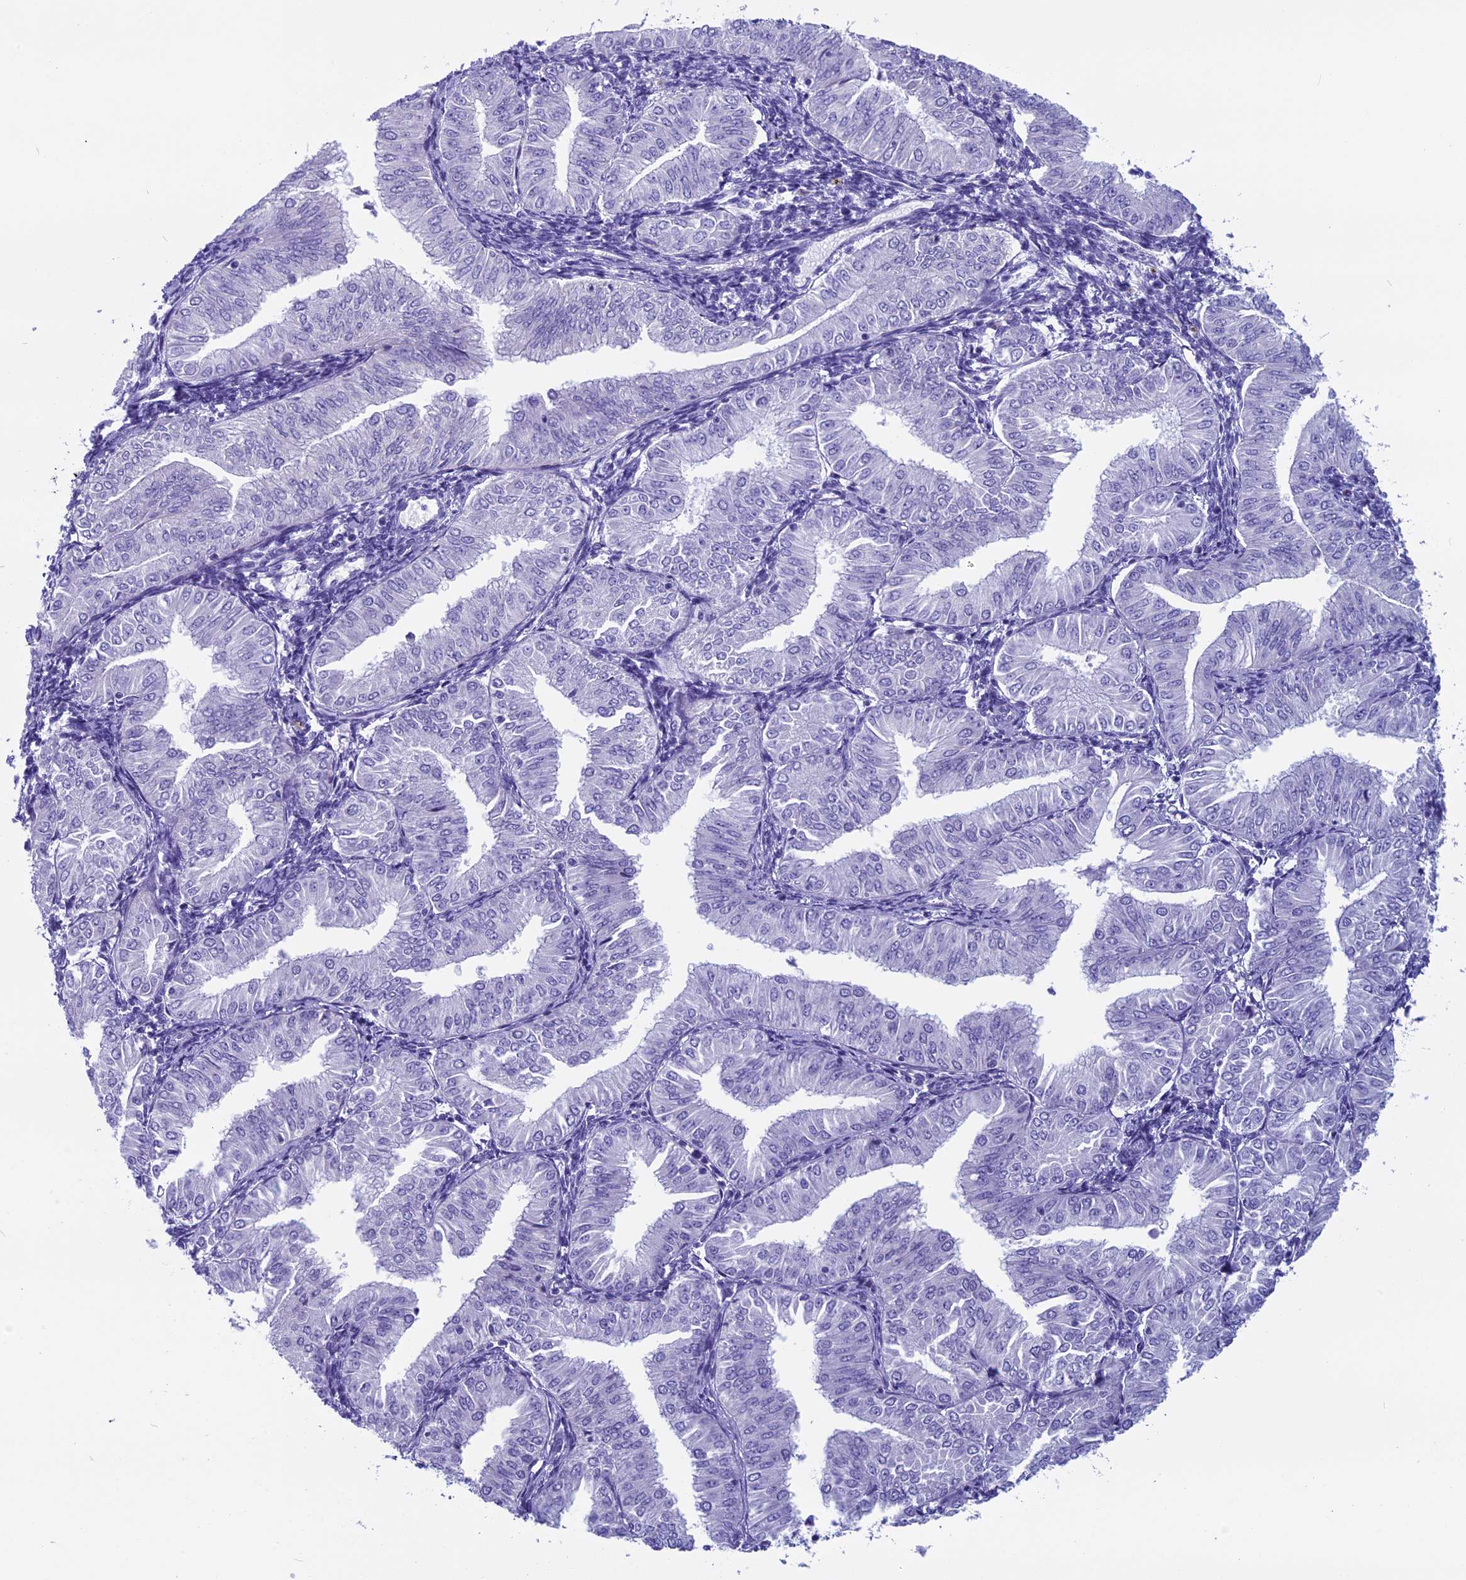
{"staining": {"intensity": "negative", "quantity": "none", "location": "none"}, "tissue": "endometrial cancer", "cell_type": "Tumor cells", "image_type": "cancer", "snomed": [{"axis": "morphology", "description": "Normal tissue, NOS"}, {"axis": "morphology", "description": "Adenocarcinoma, NOS"}, {"axis": "topography", "description": "Endometrium"}], "caption": "Protein analysis of endometrial adenocarcinoma exhibits no significant staining in tumor cells.", "gene": "ZNF563", "patient": {"sex": "female", "age": 53}}